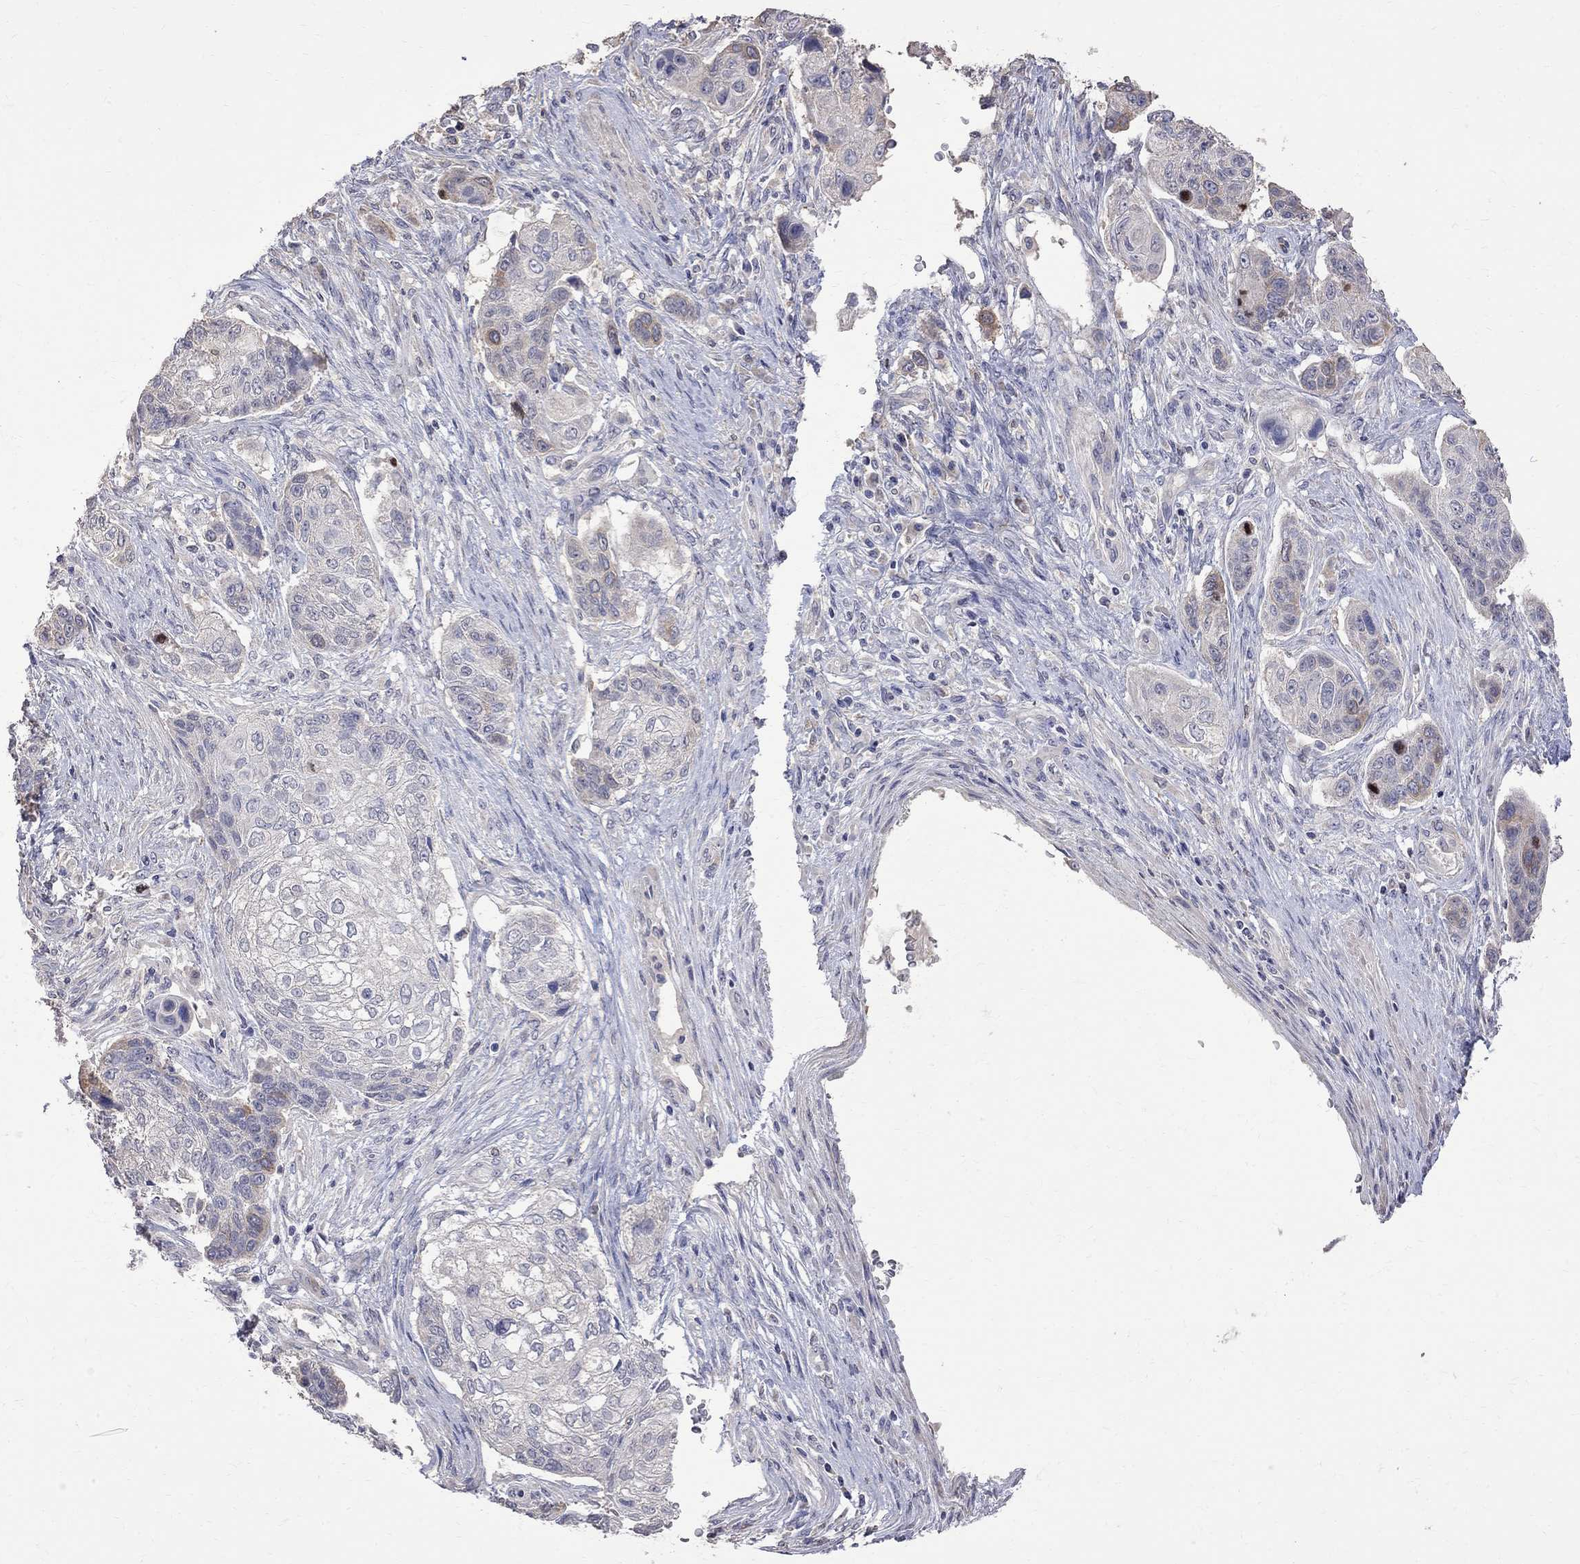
{"staining": {"intensity": "negative", "quantity": "none", "location": "none"}, "tissue": "lung cancer", "cell_type": "Tumor cells", "image_type": "cancer", "snomed": [{"axis": "morphology", "description": "Normal tissue, NOS"}, {"axis": "morphology", "description": "Squamous cell carcinoma, NOS"}, {"axis": "topography", "description": "Bronchus"}, {"axis": "topography", "description": "Lung"}], "caption": "Human squamous cell carcinoma (lung) stained for a protein using immunohistochemistry (IHC) demonstrates no staining in tumor cells.", "gene": "CKAP2", "patient": {"sex": "male", "age": 69}}